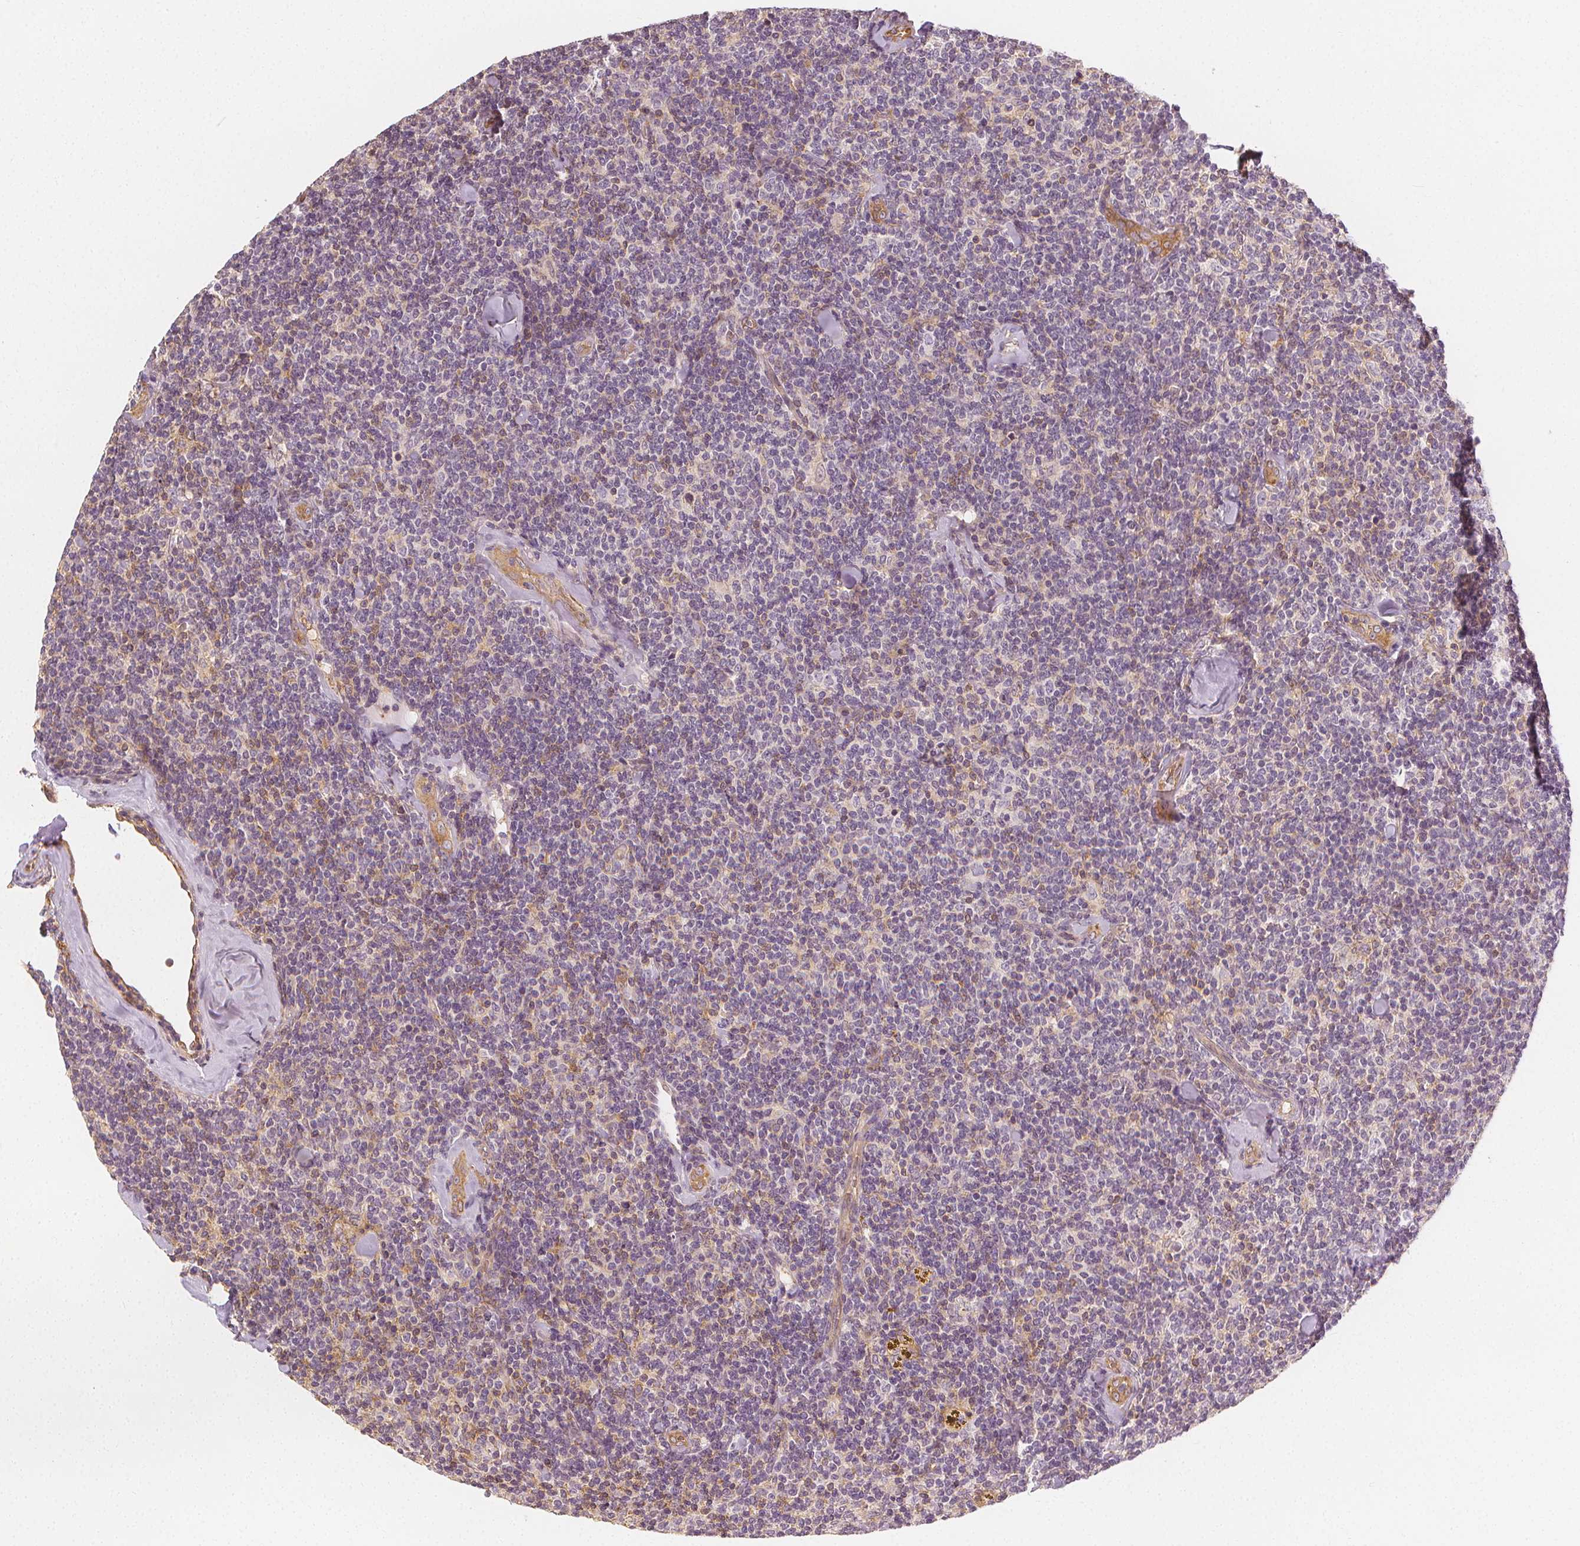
{"staining": {"intensity": "negative", "quantity": "none", "location": "none"}, "tissue": "lymphoma", "cell_type": "Tumor cells", "image_type": "cancer", "snomed": [{"axis": "morphology", "description": "Malignant lymphoma, non-Hodgkin's type, Low grade"}, {"axis": "topography", "description": "Lymph node"}], "caption": "The photomicrograph exhibits no significant expression in tumor cells of low-grade malignant lymphoma, non-Hodgkin's type. (DAB (3,3'-diaminobenzidine) immunohistochemistry, high magnification).", "gene": "ARHGAP26", "patient": {"sex": "female", "age": 56}}